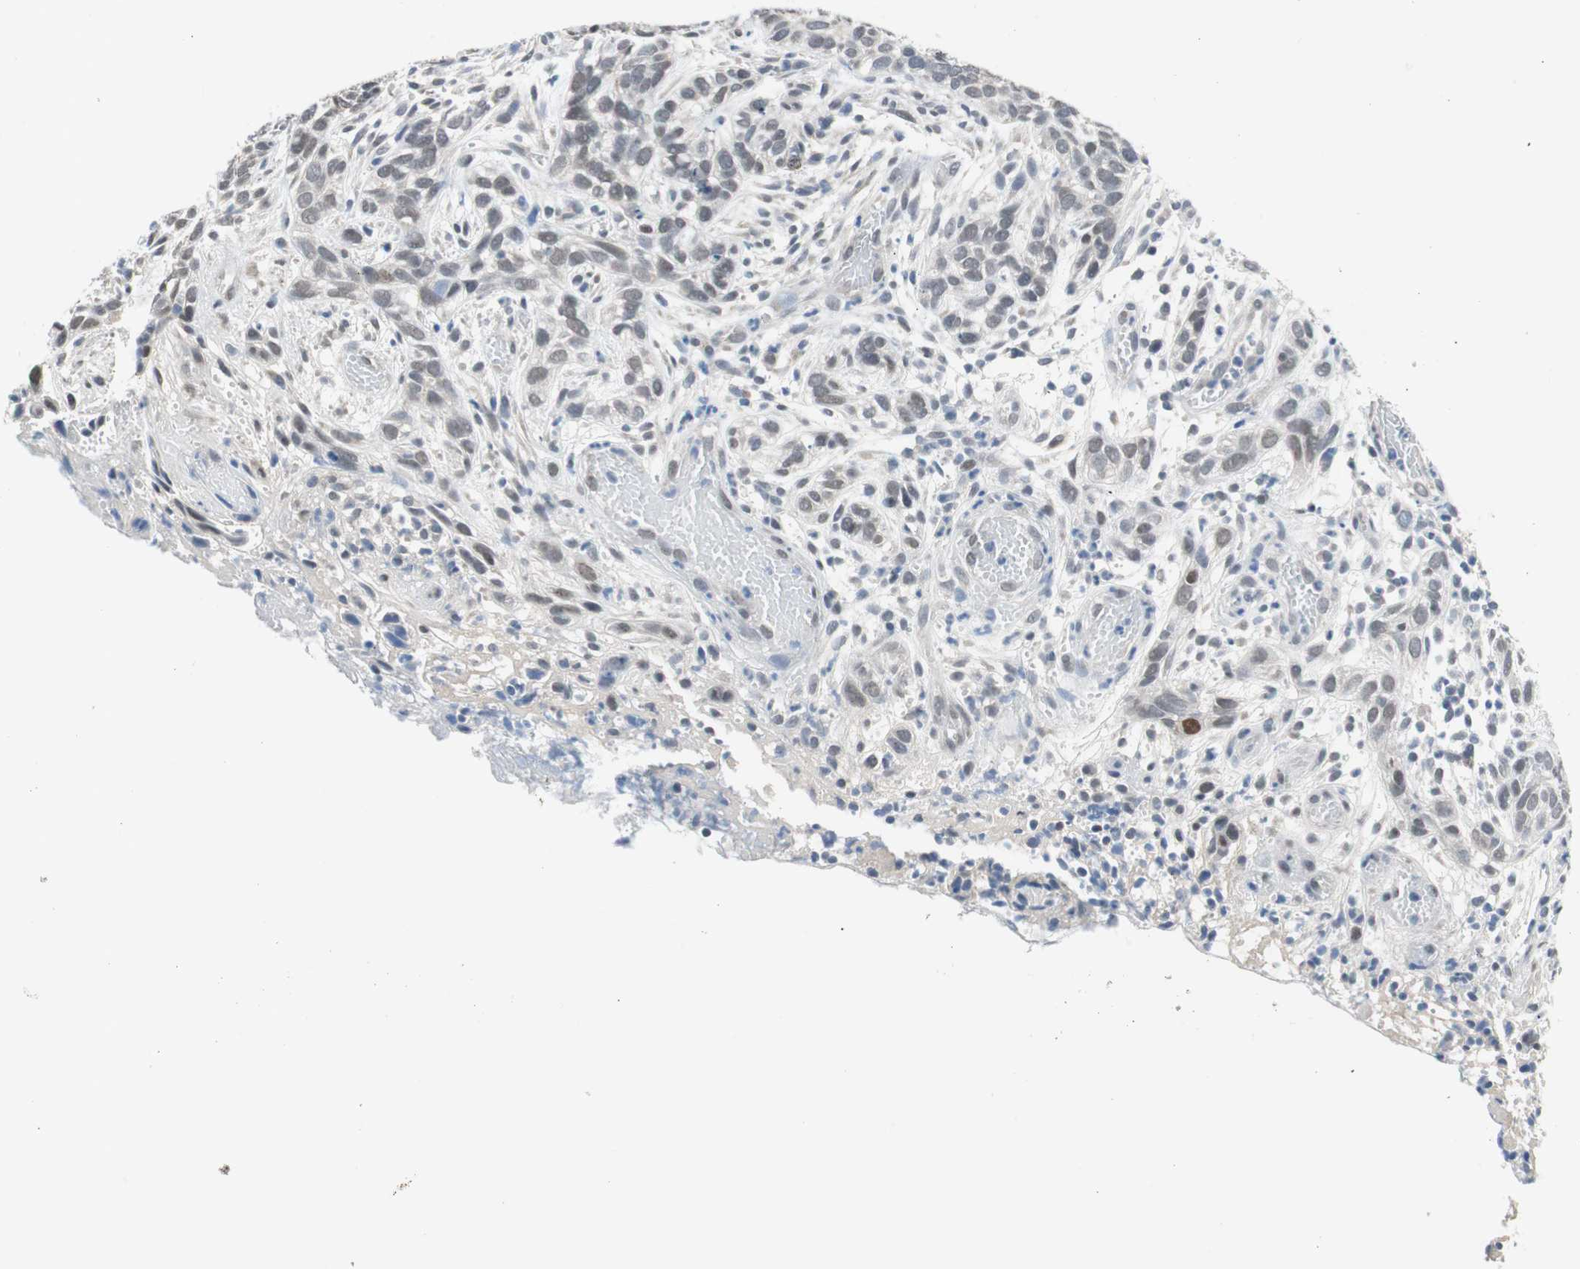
{"staining": {"intensity": "weak", "quantity": "<25%", "location": "nuclear"}, "tissue": "skin cancer", "cell_type": "Tumor cells", "image_type": "cancer", "snomed": [{"axis": "morphology", "description": "Basal cell carcinoma"}, {"axis": "topography", "description": "Skin"}], "caption": "Tumor cells show no significant protein positivity in basal cell carcinoma (skin).", "gene": "GRHL1", "patient": {"sex": "male", "age": 87}}